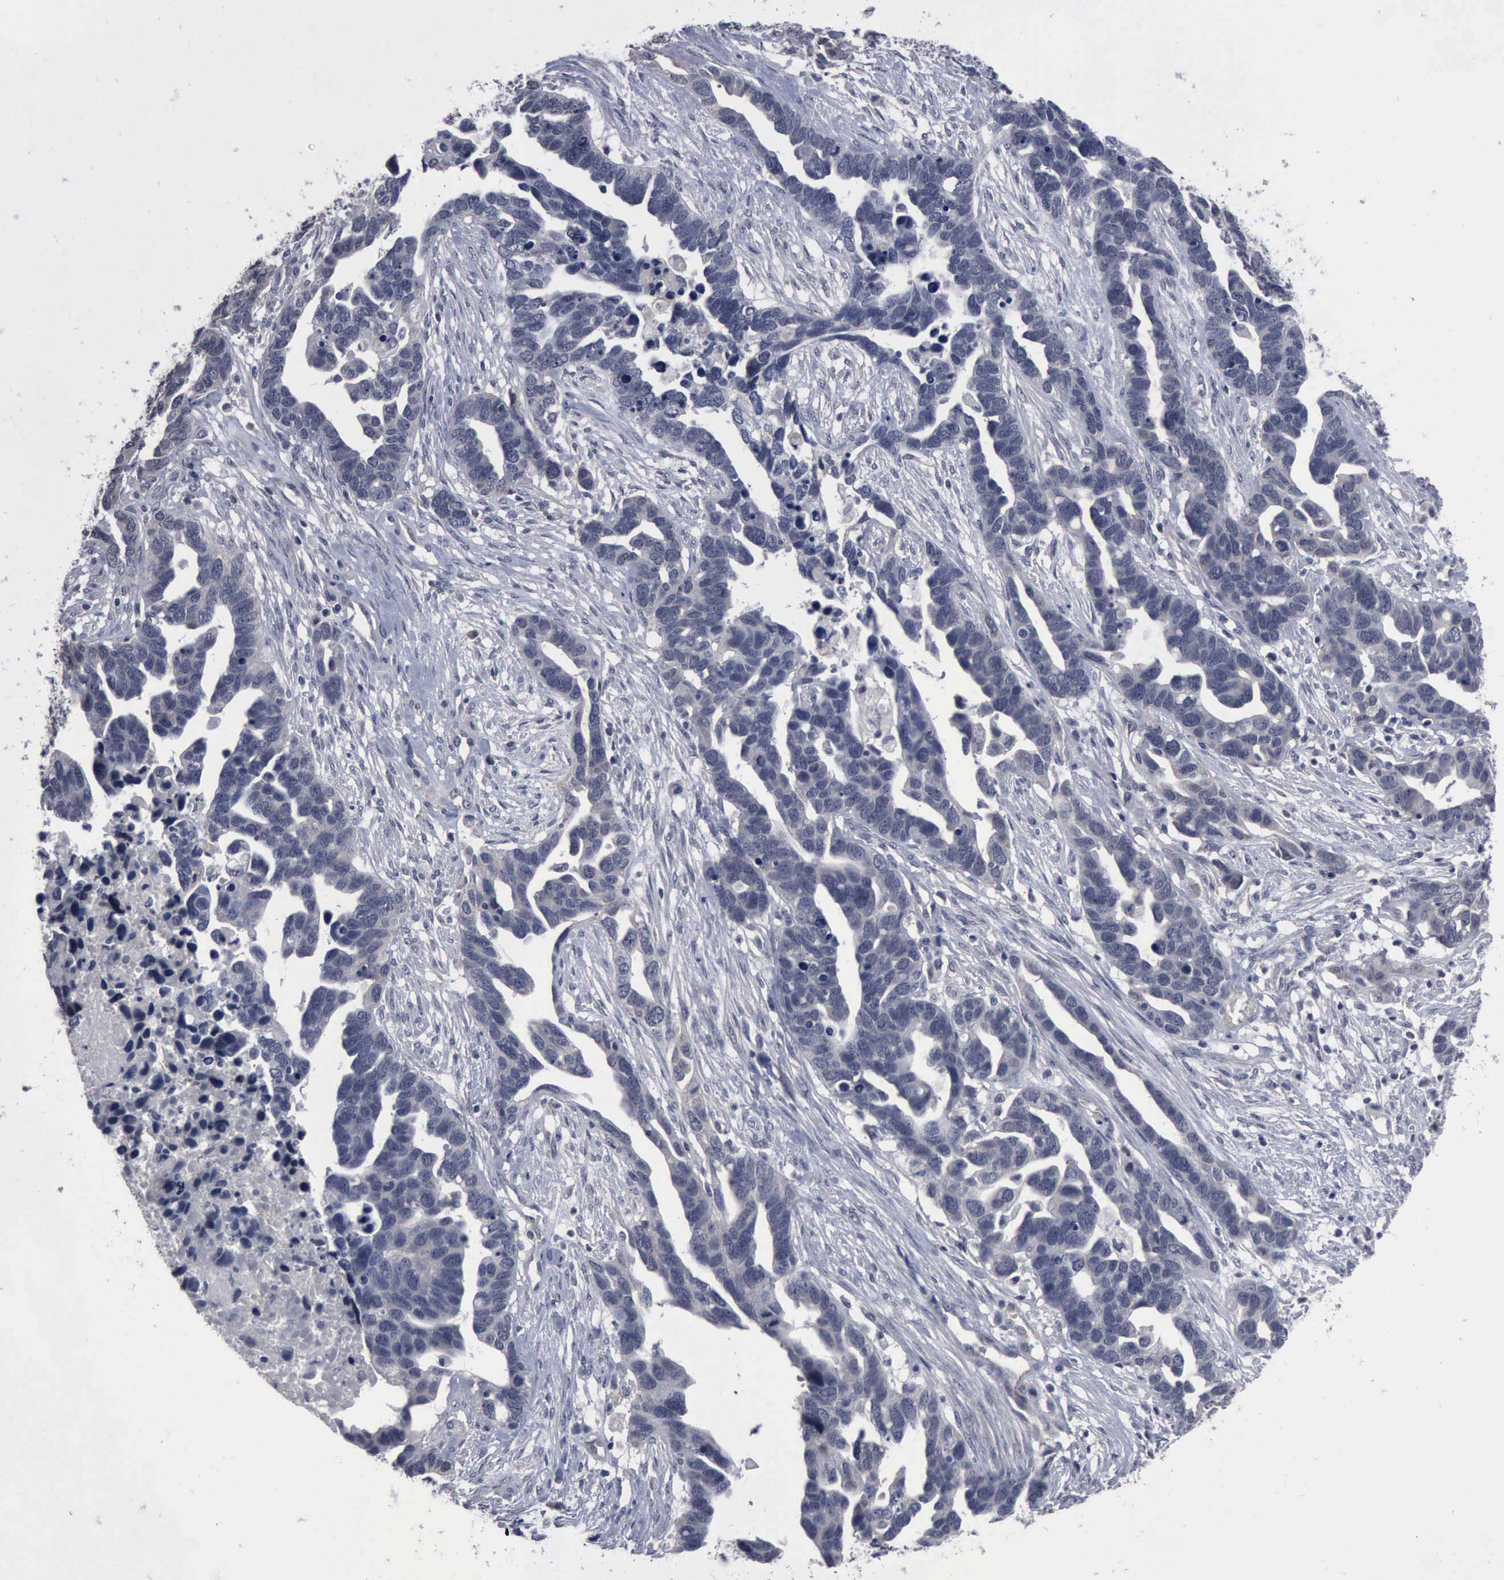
{"staining": {"intensity": "negative", "quantity": "none", "location": "none"}, "tissue": "ovarian cancer", "cell_type": "Tumor cells", "image_type": "cancer", "snomed": [{"axis": "morphology", "description": "Cystadenocarcinoma, serous, NOS"}, {"axis": "topography", "description": "Ovary"}], "caption": "High magnification brightfield microscopy of serous cystadenocarcinoma (ovarian) stained with DAB (brown) and counterstained with hematoxylin (blue): tumor cells show no significant staining.", "gene": "MYO18B", "patient": {"sex": "female", "age": 54}}